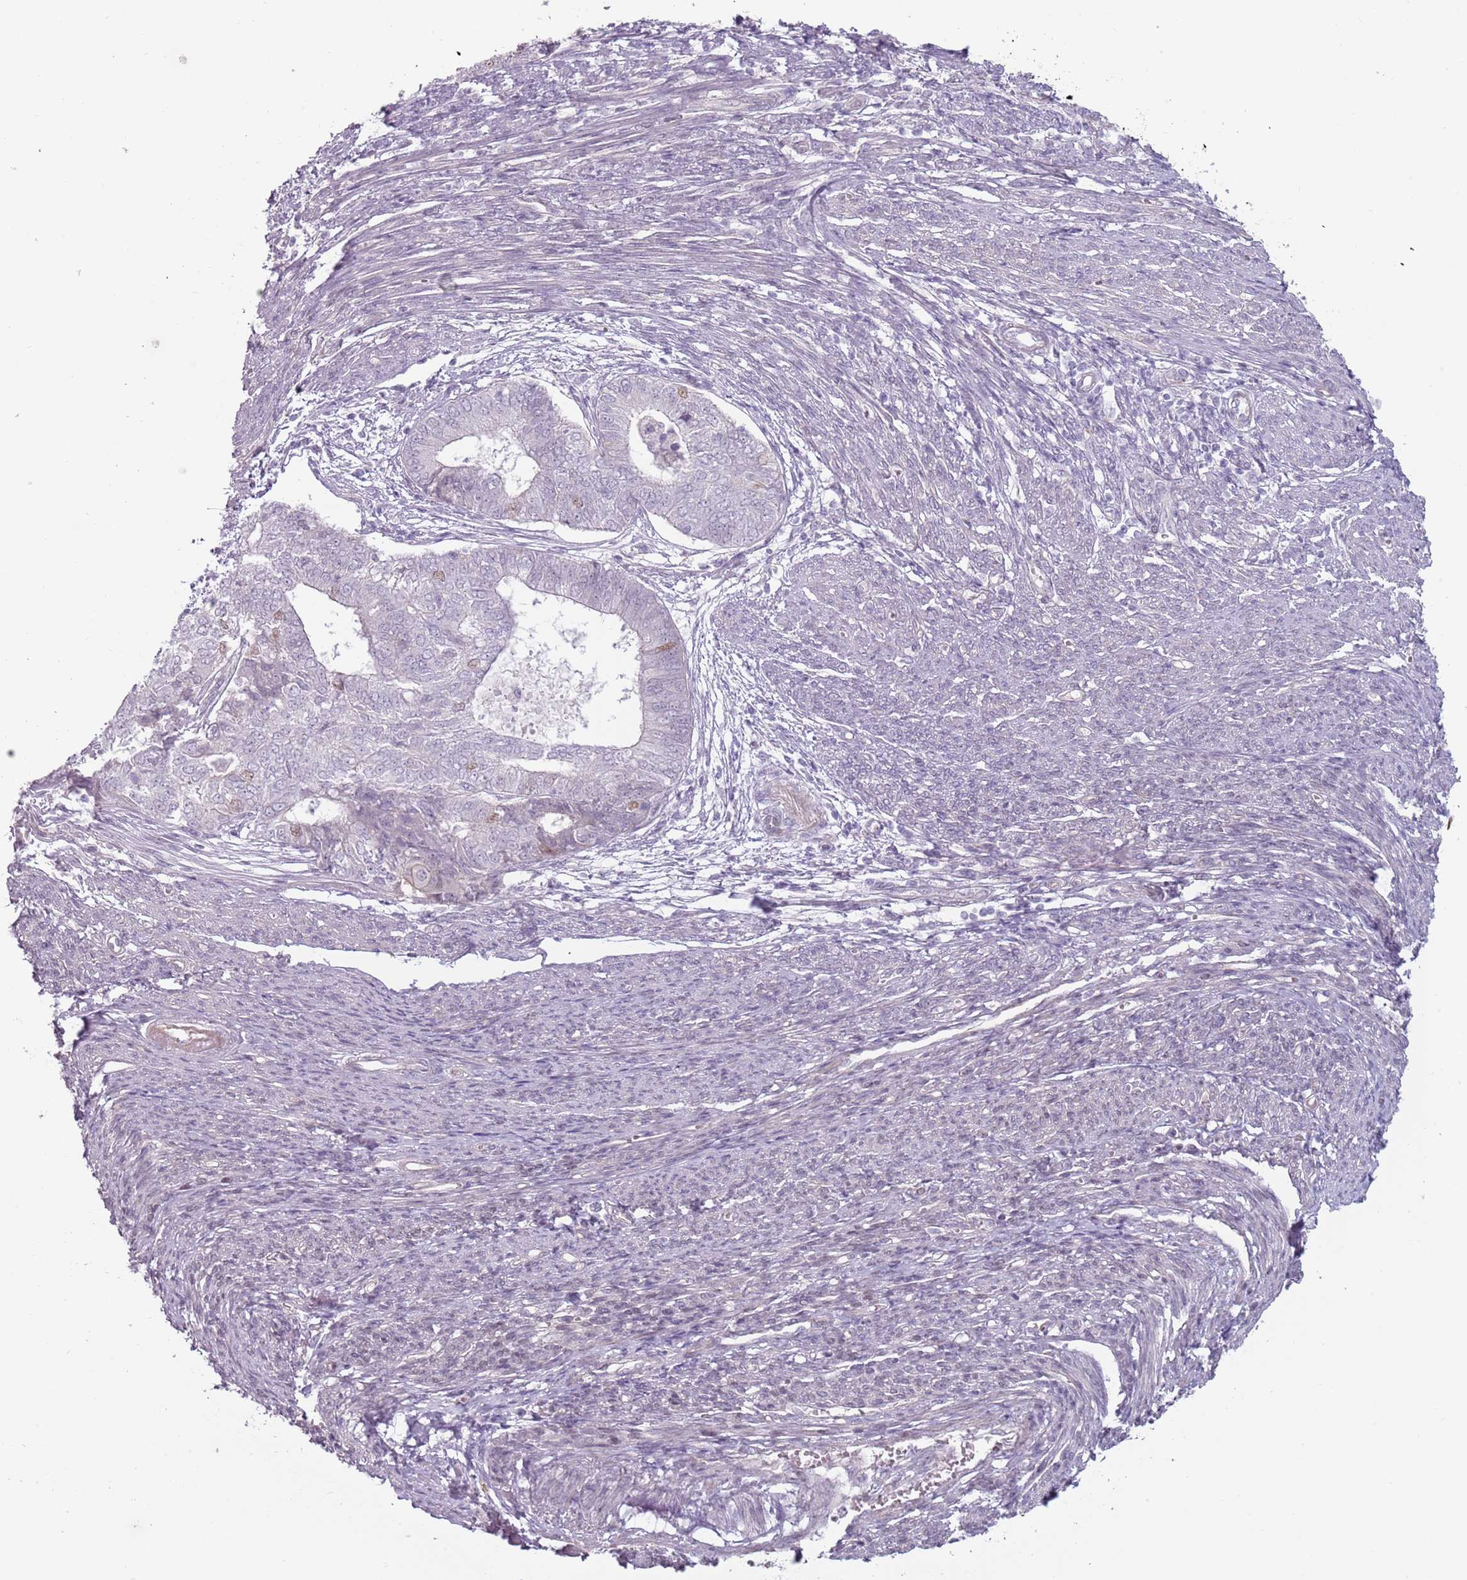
{"staining": {"intensity": "negative", "quantity": "none", "location": "none"}, "tissue": "endometrial cancer", "cell_type": "Tumor cells", "image_type": "cancer", "snomed": [{"axis": "morphology", "description": "Adenocarcinoma, NOS"}, {"axis": "topography", "description": "Endometrium"}], "caption": "Adenocarcinoma (endometrial) stained for a protein using IHC exhibits no positivity tumor cells.", "gene": "RFX2", "patient": {"sex": "female", "age": 62}}